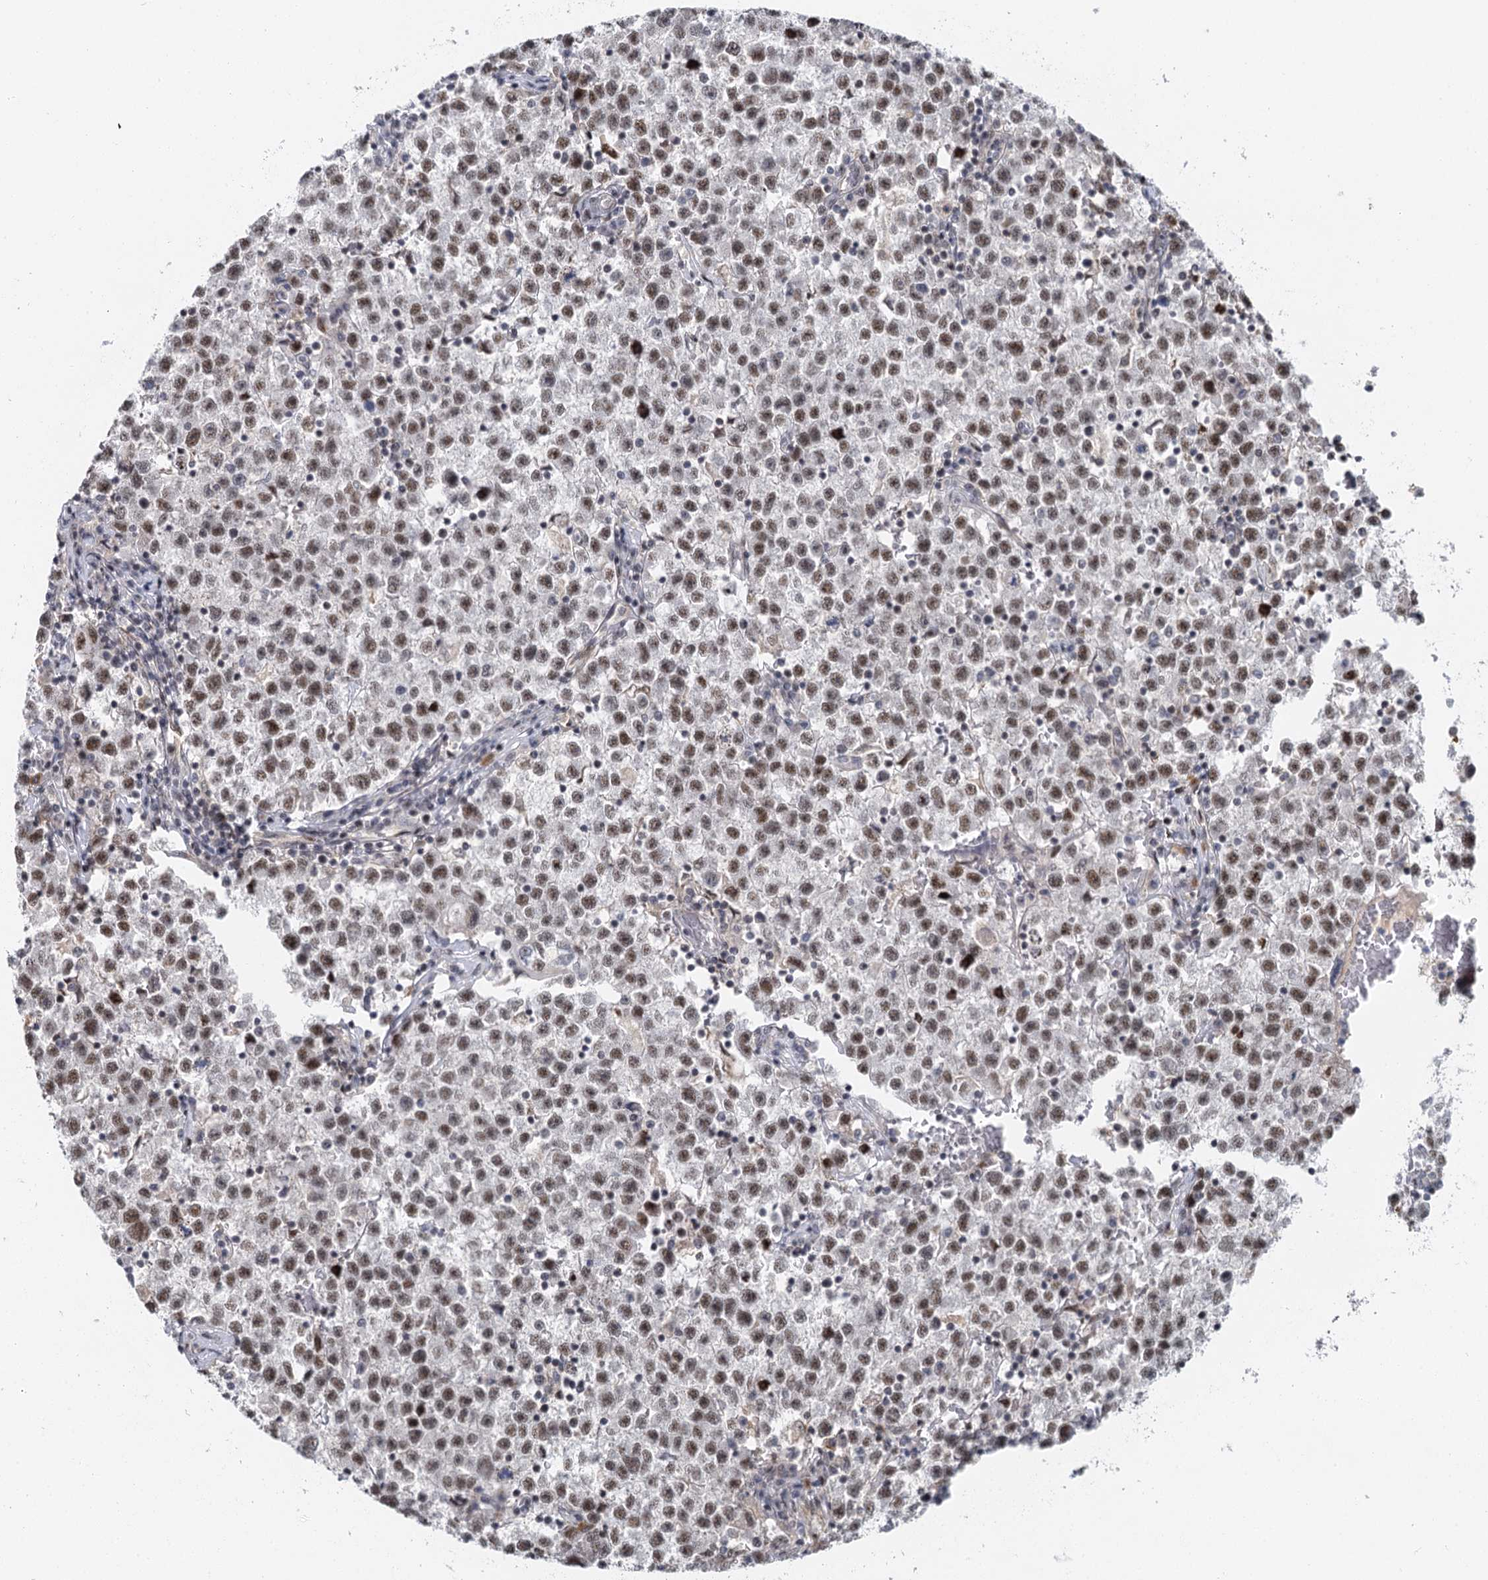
{"staining": {"intensity": "weak", "quantity": ">75%", "location": "nuclear"}, "tissue": "testis cancer", "cell_type": "Tumor cells", "image_type": "cancer", "snomed": [{"axis": "morphology", "description": "Seminoma, NOS"}, {"axis": "topography", "description": "Testis"}], "caption": "Testis cancer was stained to show a protein in brown. There is low levels of weak nuclear positivity in approximately >75% of tumor cells.", "gene": "IL11RA", "patient": {"sex": "male", "age": 22}}